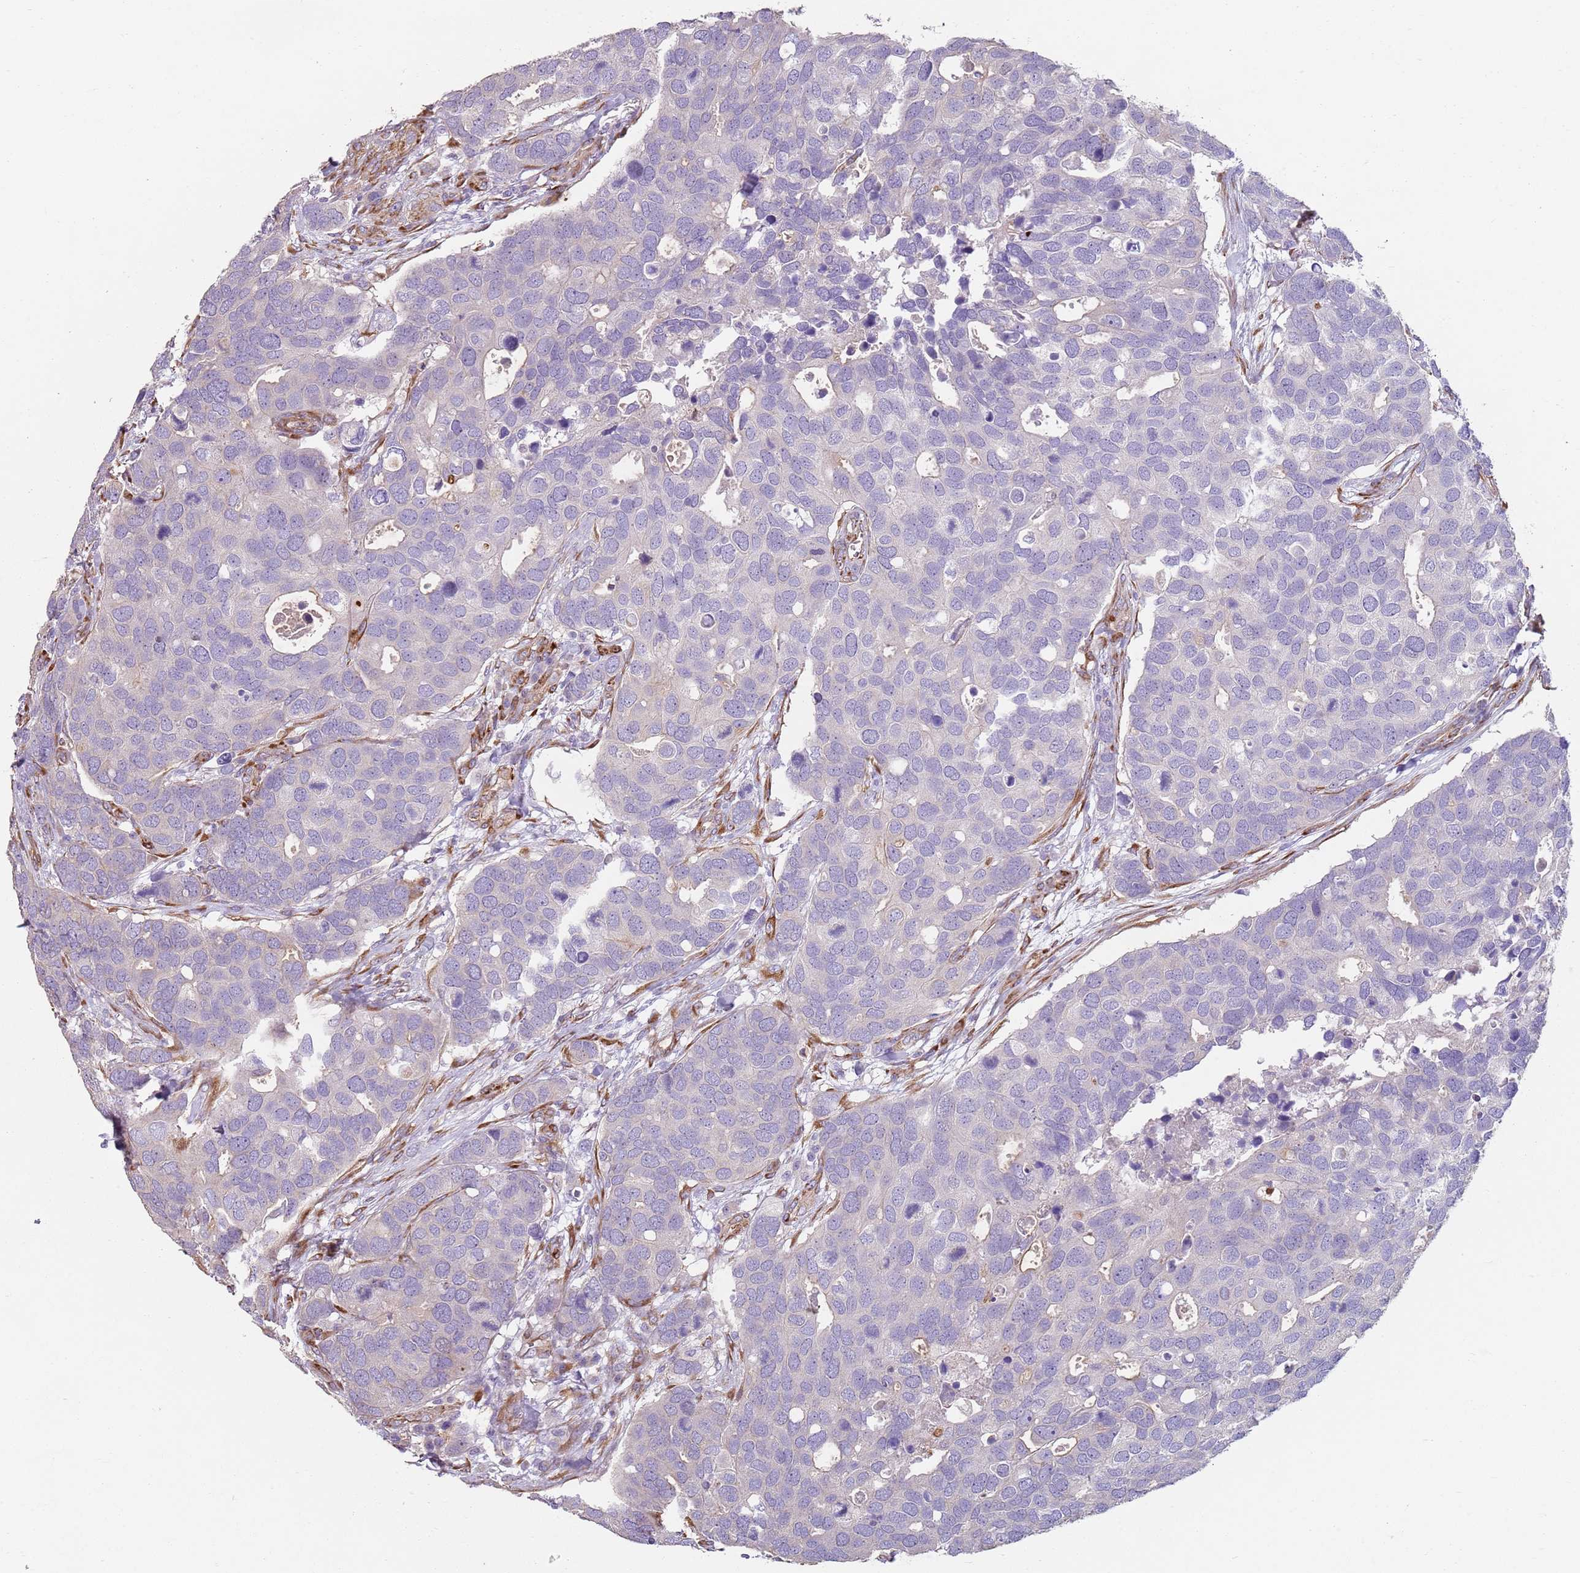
{"staining": {"intensity": "negative", "quantity": "none", "location": "none"}, "tissue": "breast cancer", "cell_type": "Tumor cells", "image_type": "cancer", "snomed": [{"axis": "morphology", "description": "Duct carcinoma"}, {"axis": "topography", "description": "Breast"}], "caption": "High magnification brightfield microscopy of breast cancer stained with DAB (brown) and counterstained with hematoxylin (blue): tumor cells show no significant positivity.", "gene": "PHLPP2", "patient": {"sex": "female", "age": 83}}